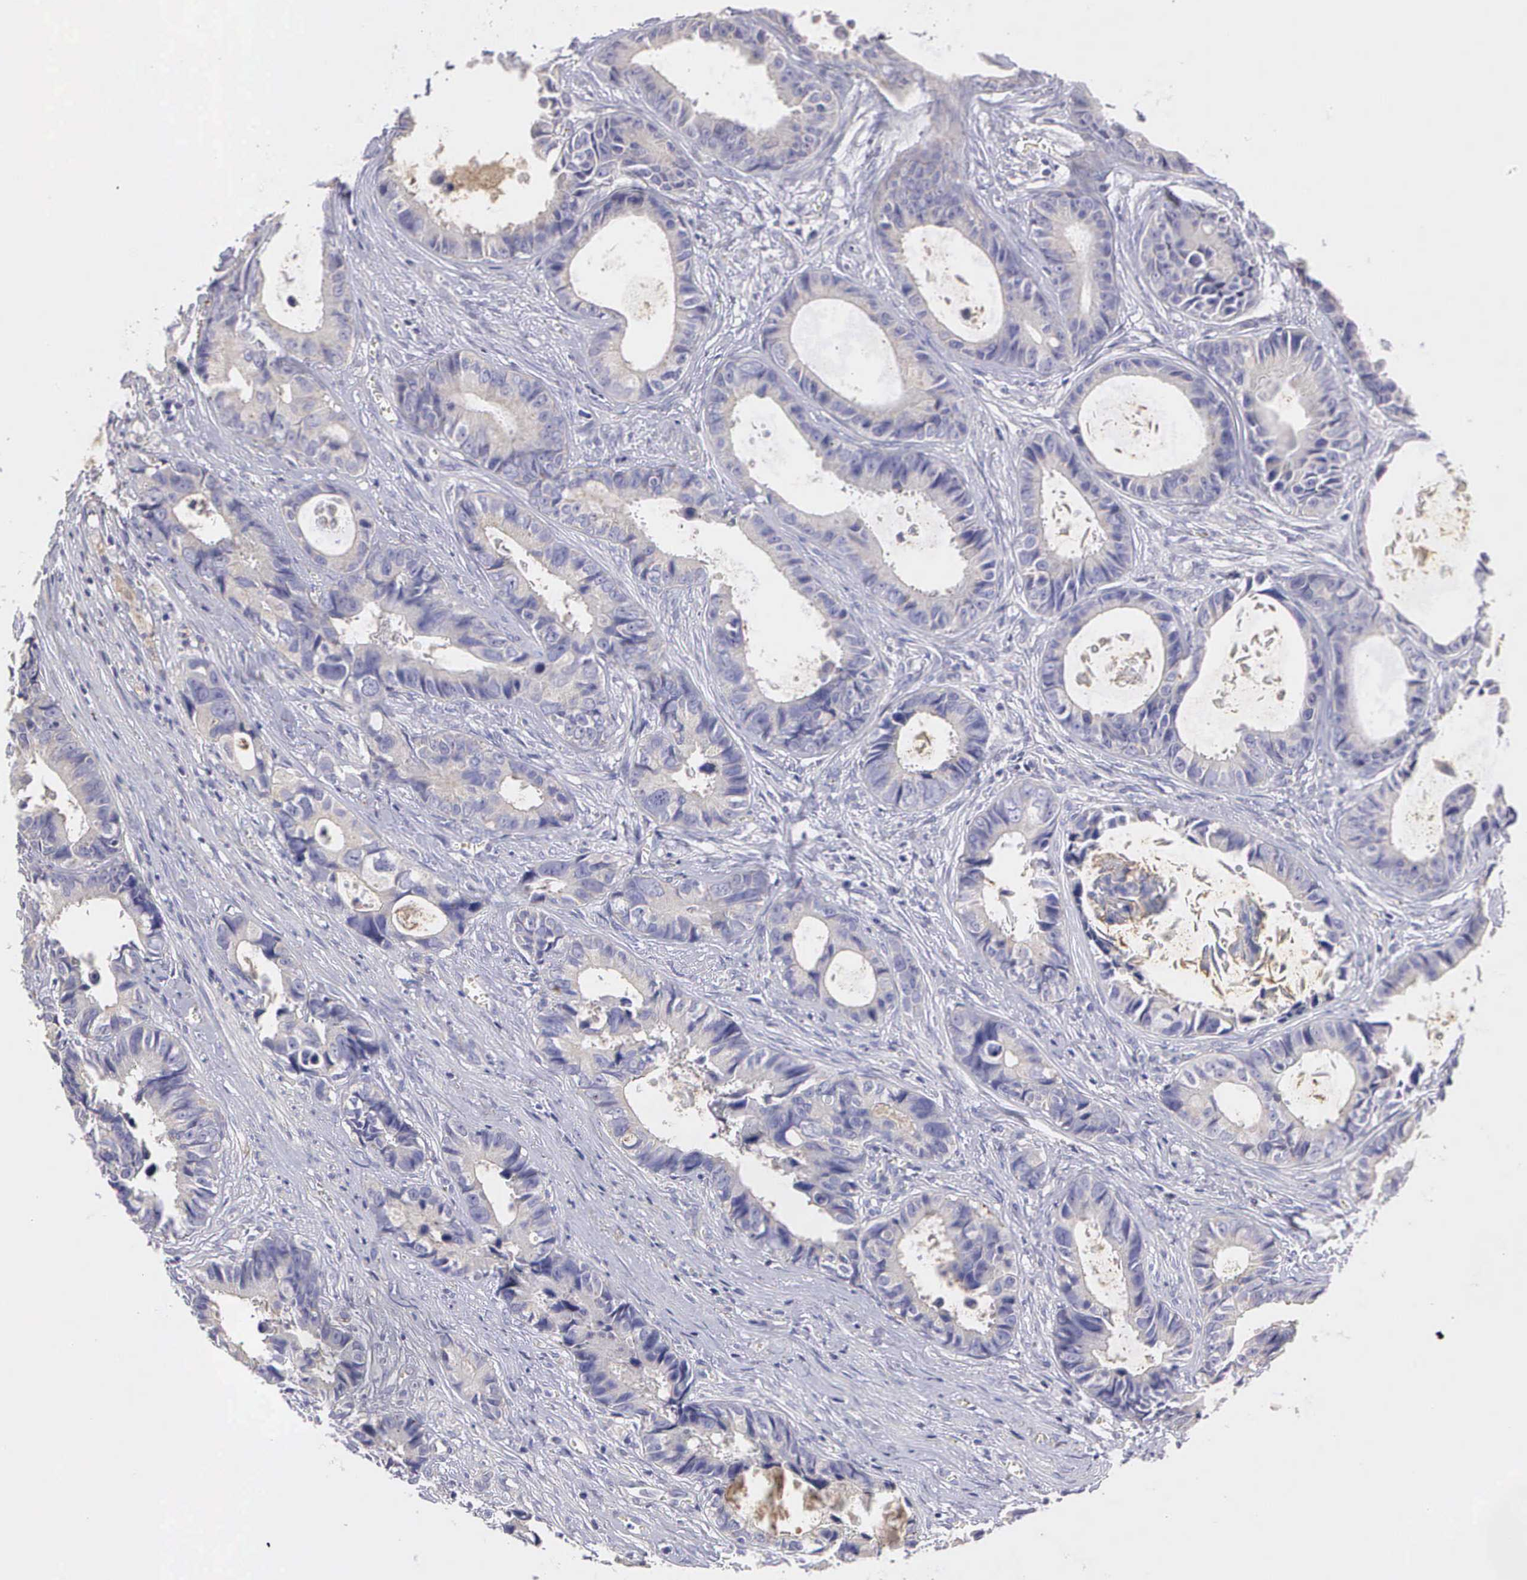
{"staining": {"intensity": "weak", "quantity": ">75%", "location": "cytoplasmic/membranous"}, "tissue": "colorectal cancer", "cell_type": "Tumor cells", "image_type": "cancer", "snomed": [{"axis": "morphology", "description": "Adenocarcinoma, NOS"}, {"axis": "topography", "description": "Rectum"}], "caption": "Colorectal cancer stained with a brown dye displays weak cytoplasmic/membranous positive staining in about >75% of tumor cells.", "gene": "CLU", "patient": {"sex": "female", "age": 98}}